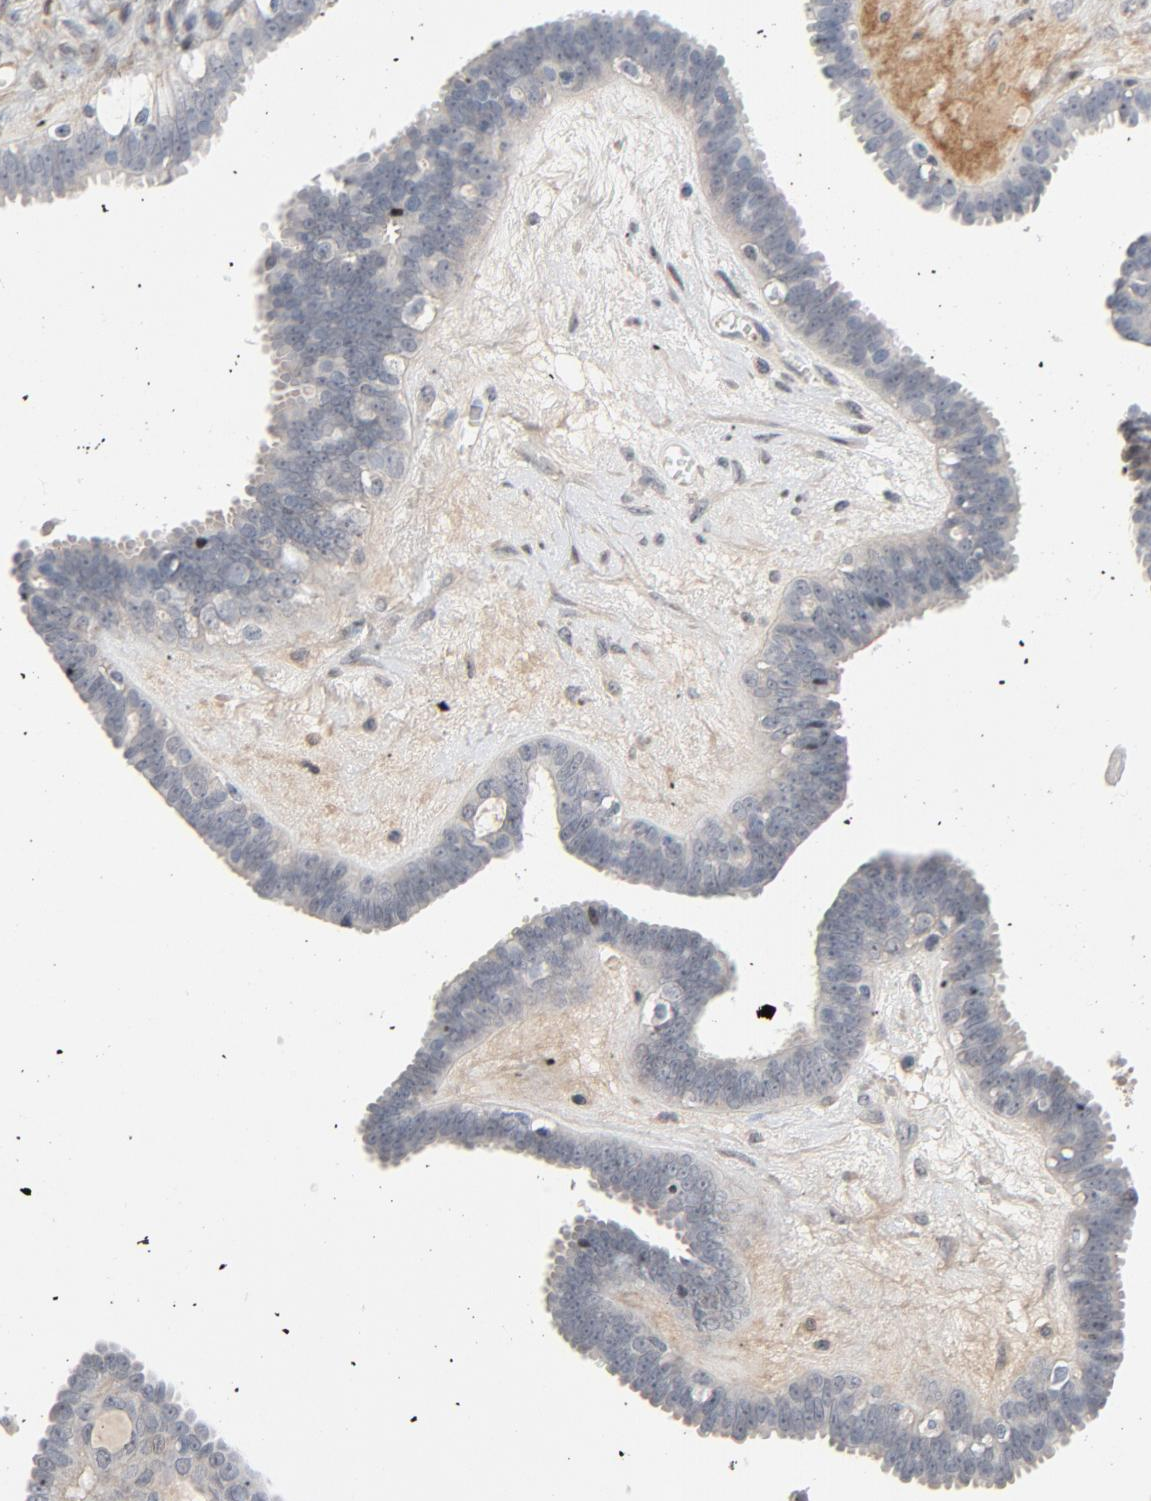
{"staining": {"intensity": "negative", "quantity": "none", "location": "none"}, "tissue": "ovarian cancer", "cell_type": "Tumor cells", "image_type": "cancer", "snomed": [{"axis": "morphology", "description": "Cystadenocarcinoma, serous, NOS"}, {"axis": "topography", "description": "Ovary"}], "caption": "This is an immunohistochemistry (IHC) photomicrograph of human serous cystadenocarcinoma (ovarian). There is no expression in tumor cells.", "gene": "FSCB", "patient": {"sex": "female", "age": 71}}